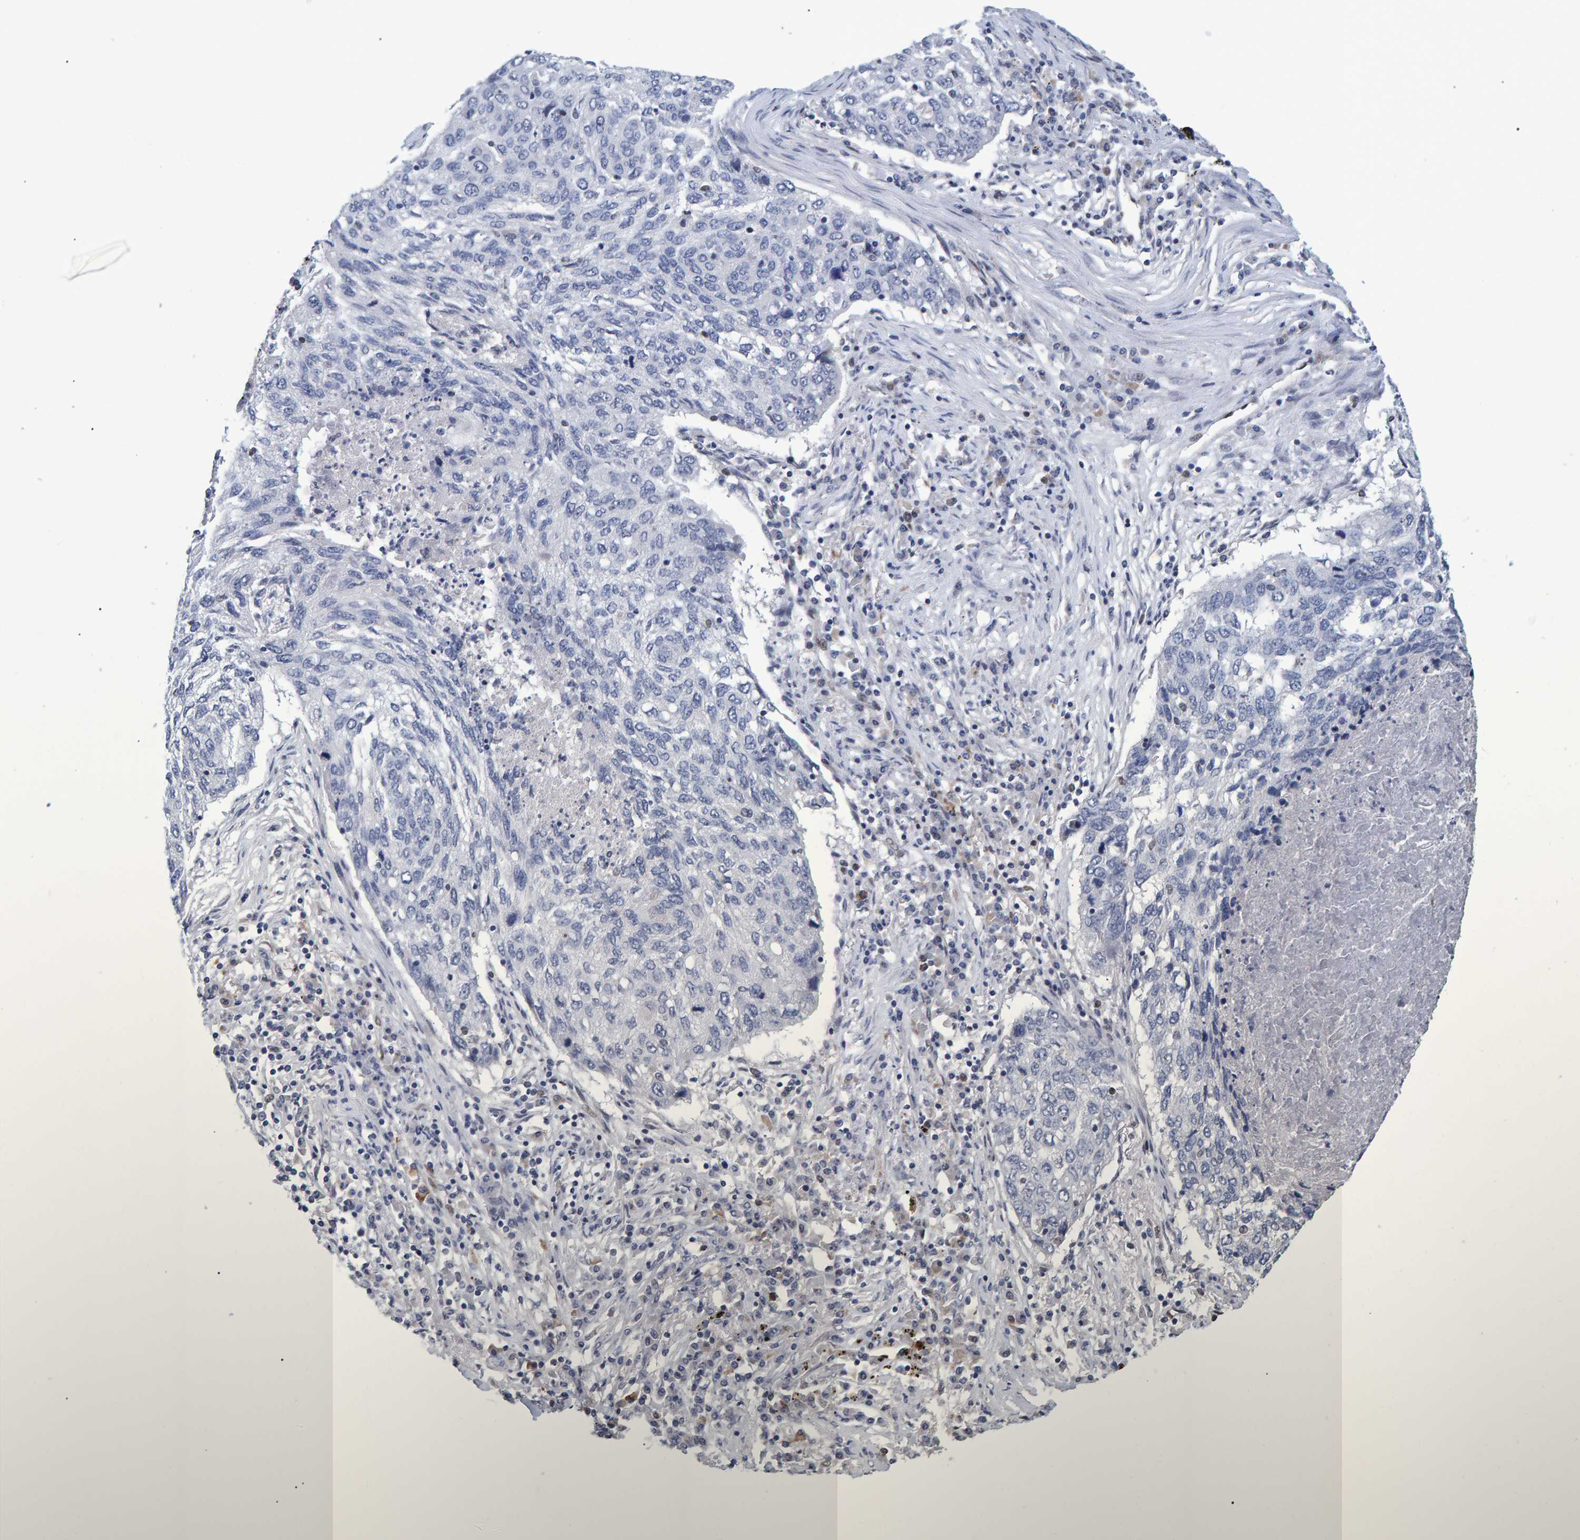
{"staining": {"intensity": "negative", "quantity": "none", "location": "none"}, "tissue": "lung cancer", "cell_type": "Tumor cells", "image_type": "cancer", "snomed": [{"axis": "morphology", "description": "Squamous cell carcinoma, NOS"}, {"axis": "topography", "description": "Lung"}], "caption": "An immunohistochemistry photomicrograph of squamous cell carcinoma (lung) is shown. There is no staining in tumor cells of squamous cell carcinoma (lung).", "gene": "QKI", "patient": {"sex": "female", "age": 63}}